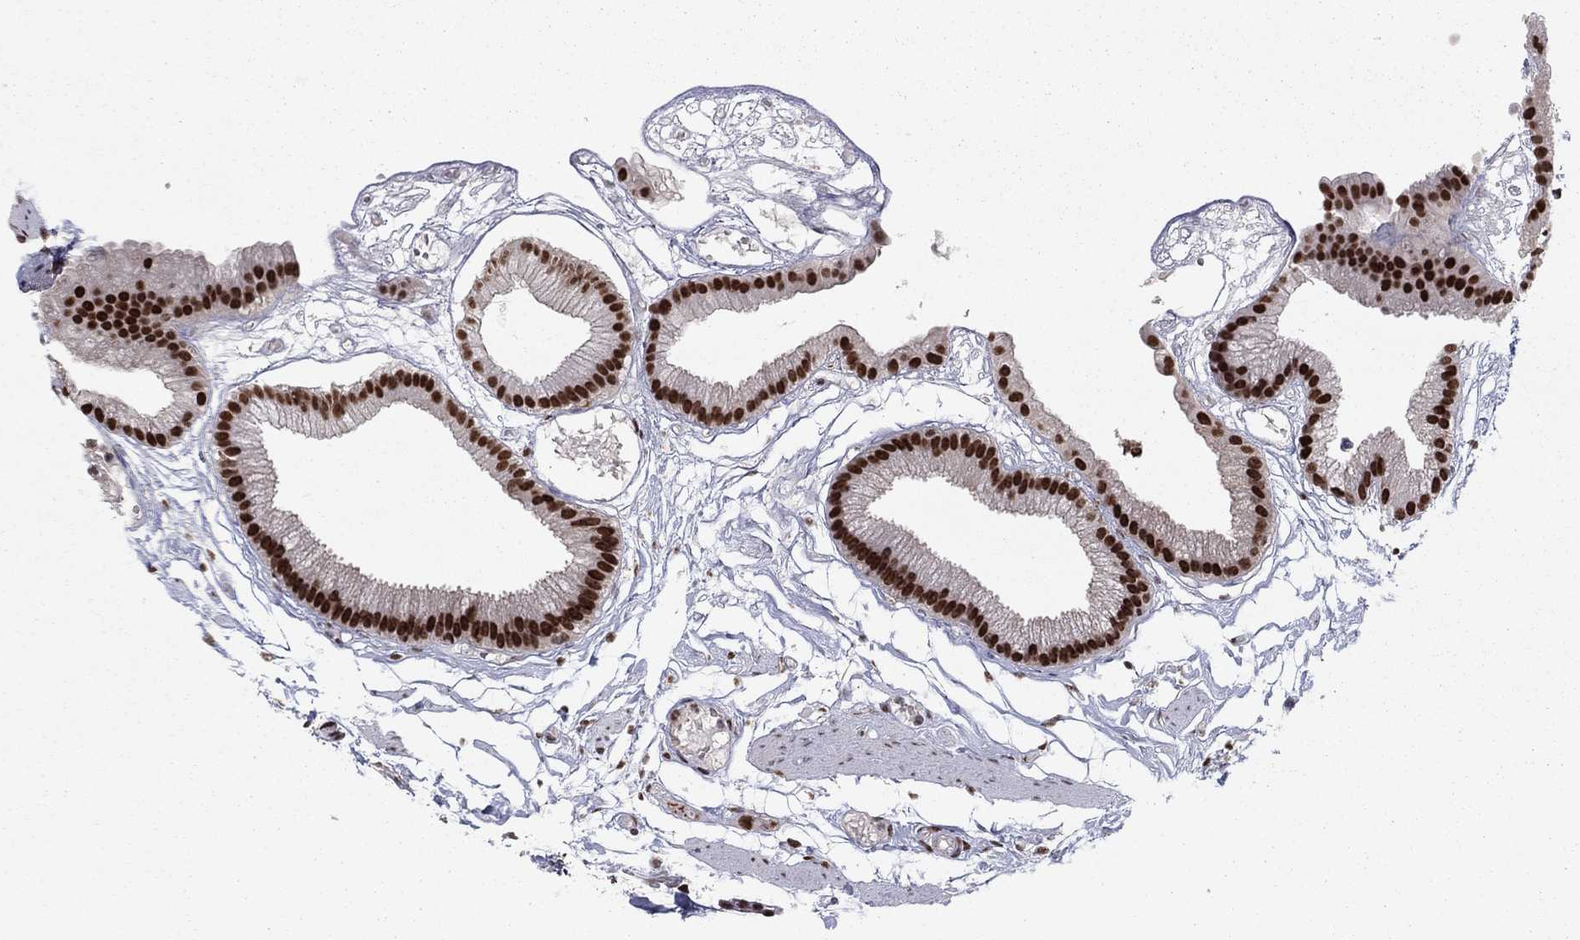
{"staining": {"intensity": "strong", "quantity": ">75%", "location": "nuclear"}, "tissue": "gallbladder", "cell_type": "Glandular cells", "image_type": "normal", "snomed": [{"axis": "morphology", "description": "Normal tissue, NOS"}, {"axis": "topography", "description": "Gallbladder"}], "caption": "Immunohistochemical staining of unremarkable human gallbladder shows high levels of strong nuclear positivity in about >75% of glandular cells. (brown staining indicates protein expression, while blue staining denotes nuclei).", "gene": "USP54", "patient": {"sex": "female", "age": 45}}